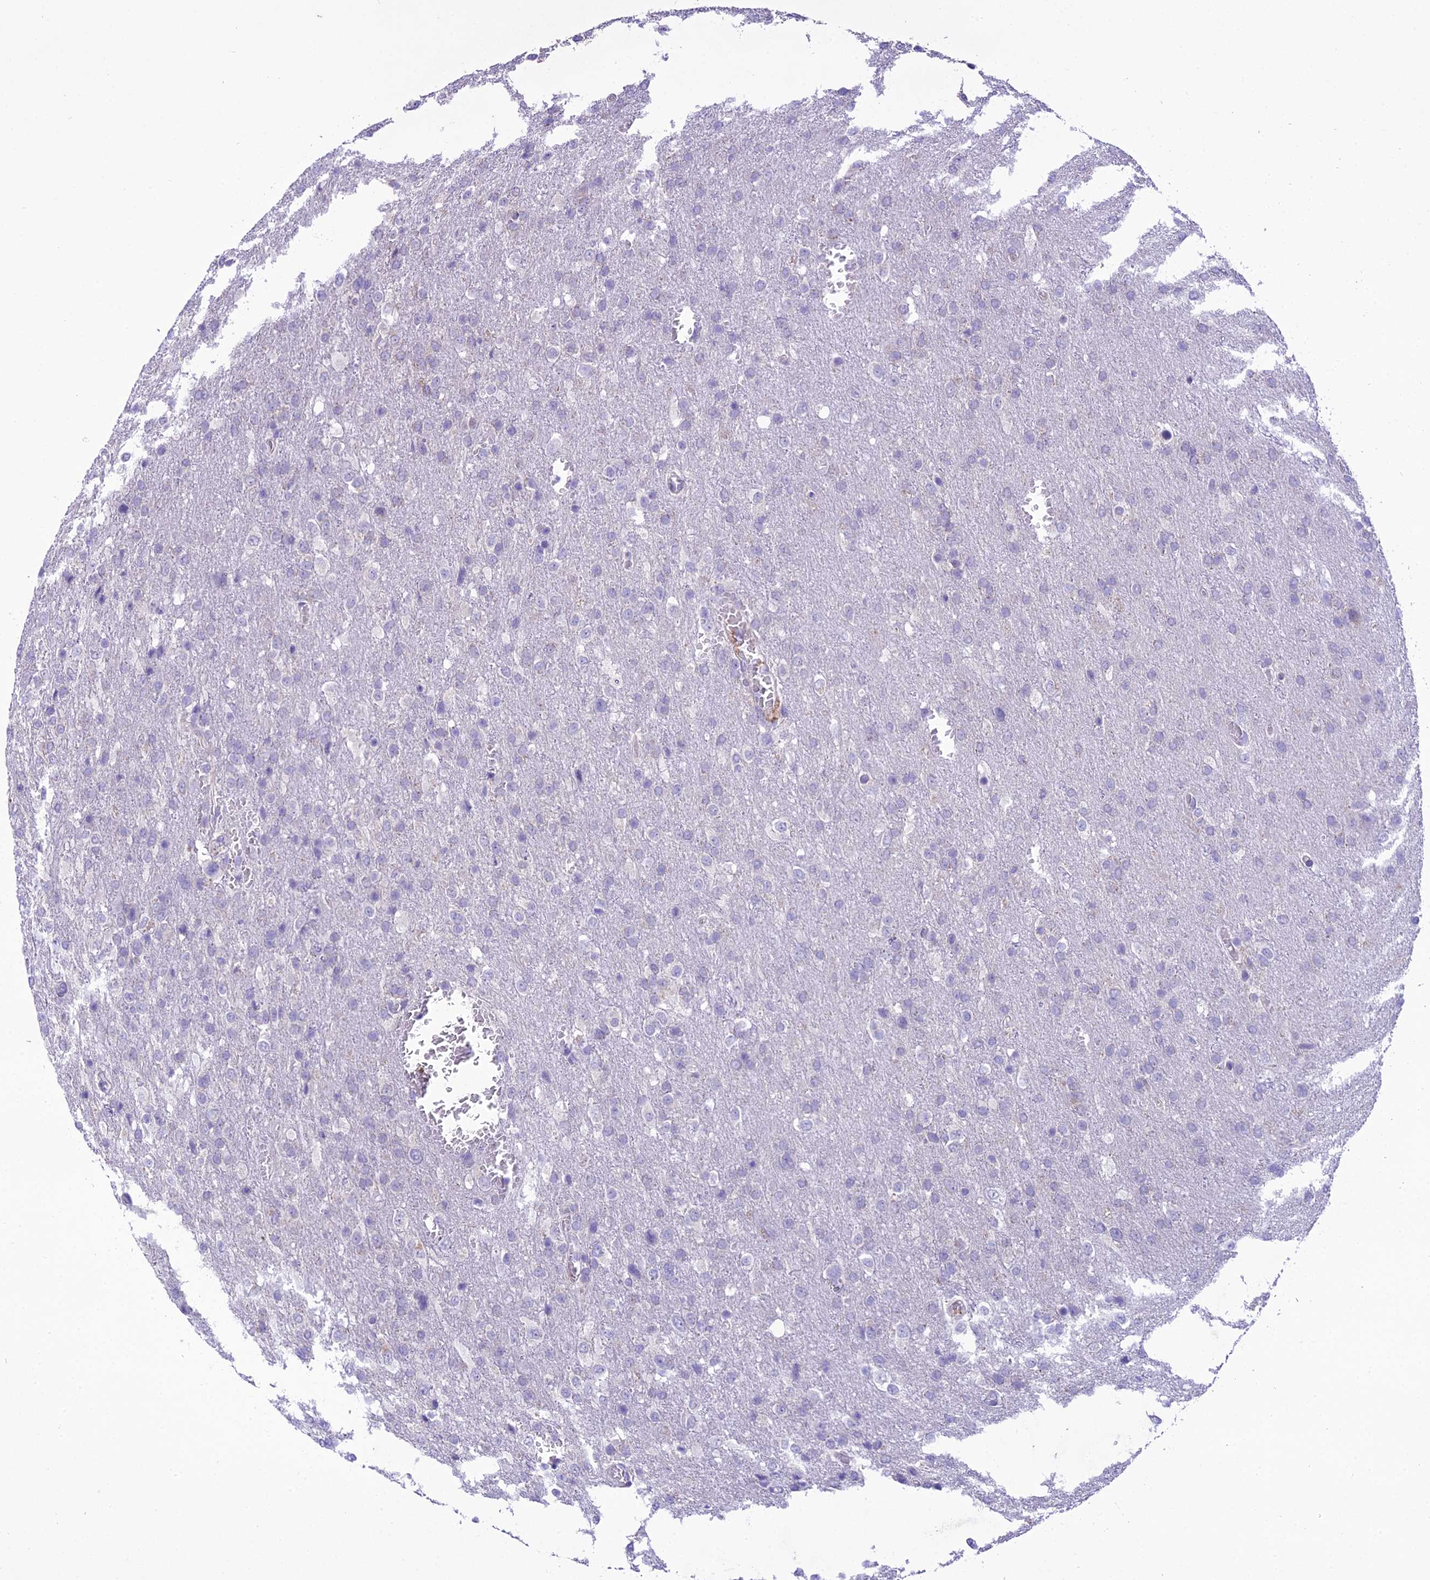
{"staining": {"intensity": "negative", "quantity": "none", "location": "none"}, "tissue": "glioma", "cell_type": "Tumor cells", "image_type": "cancer", "snomed": [{"axis": "morphology", "description": "Glioma, malignant, High grade"}, {"axis": "topography", "description": "Brain"}], "caption": "This image is of glioma stained with immunohistochemistry to label a protein in brown with the nuclei are counter-stained blue. There is no positivity in tumor cells.", "gene": "SCRT1", "patient": {"sex": "female", "age": 74}}